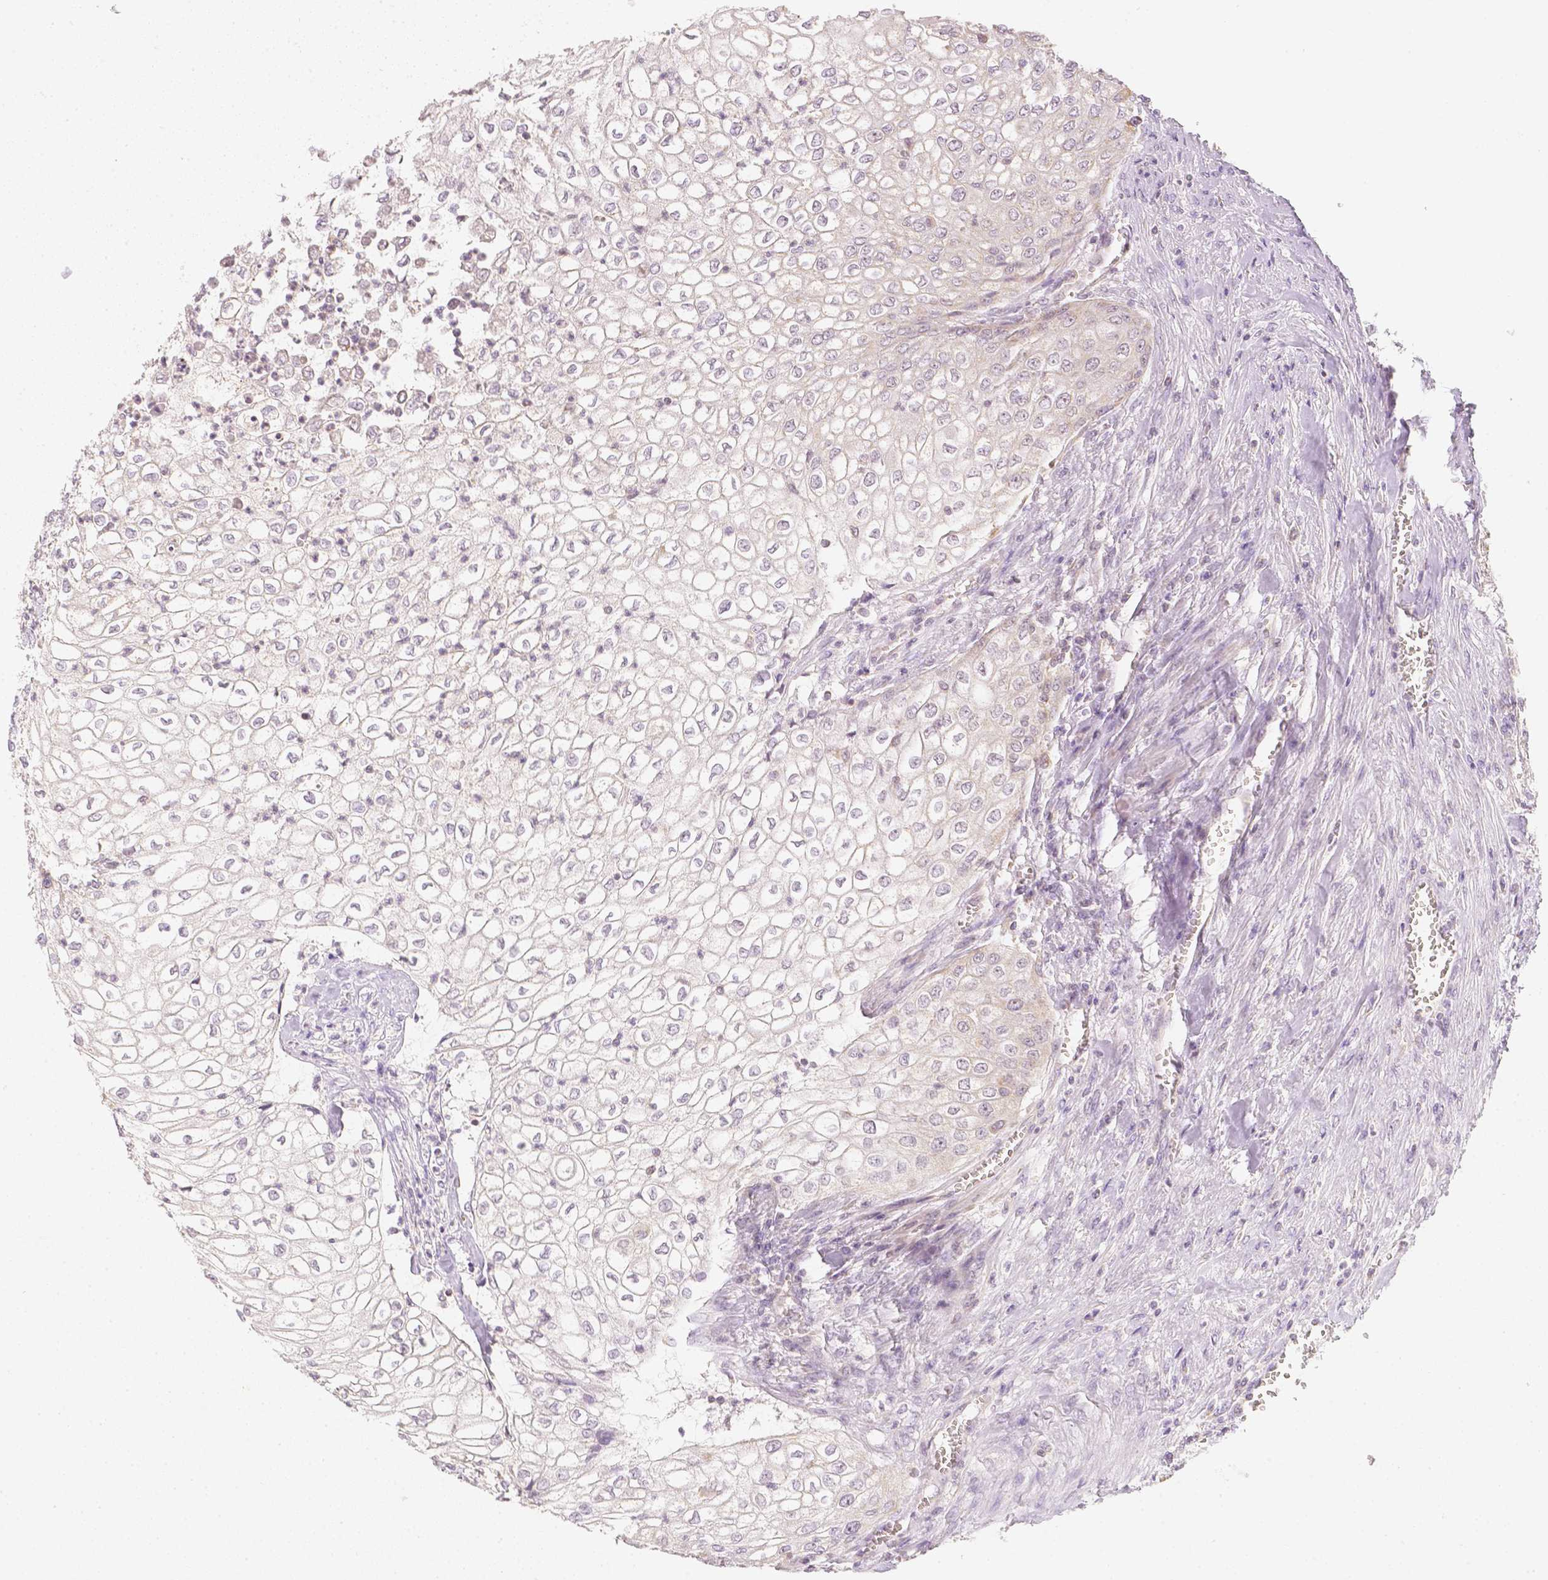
{"staining": {"intensity": "negative", "quantity": "none", "location": "none"}, "tissue": "urothelial cancer", "cell_type": "Tumor cells", "image_type": "cancer", "snomed": [{"axis": "morphology", "description": "Urothelial carcinoma, High grade"}, {"axis": "topography", "description": "Urinary bladder"}], "caption": "Immunohistochemistry of urothelial cancer reveals no positivity in tumor cells.", "gene": "NVL", "patient": {"sex": "male", "age": 62}}